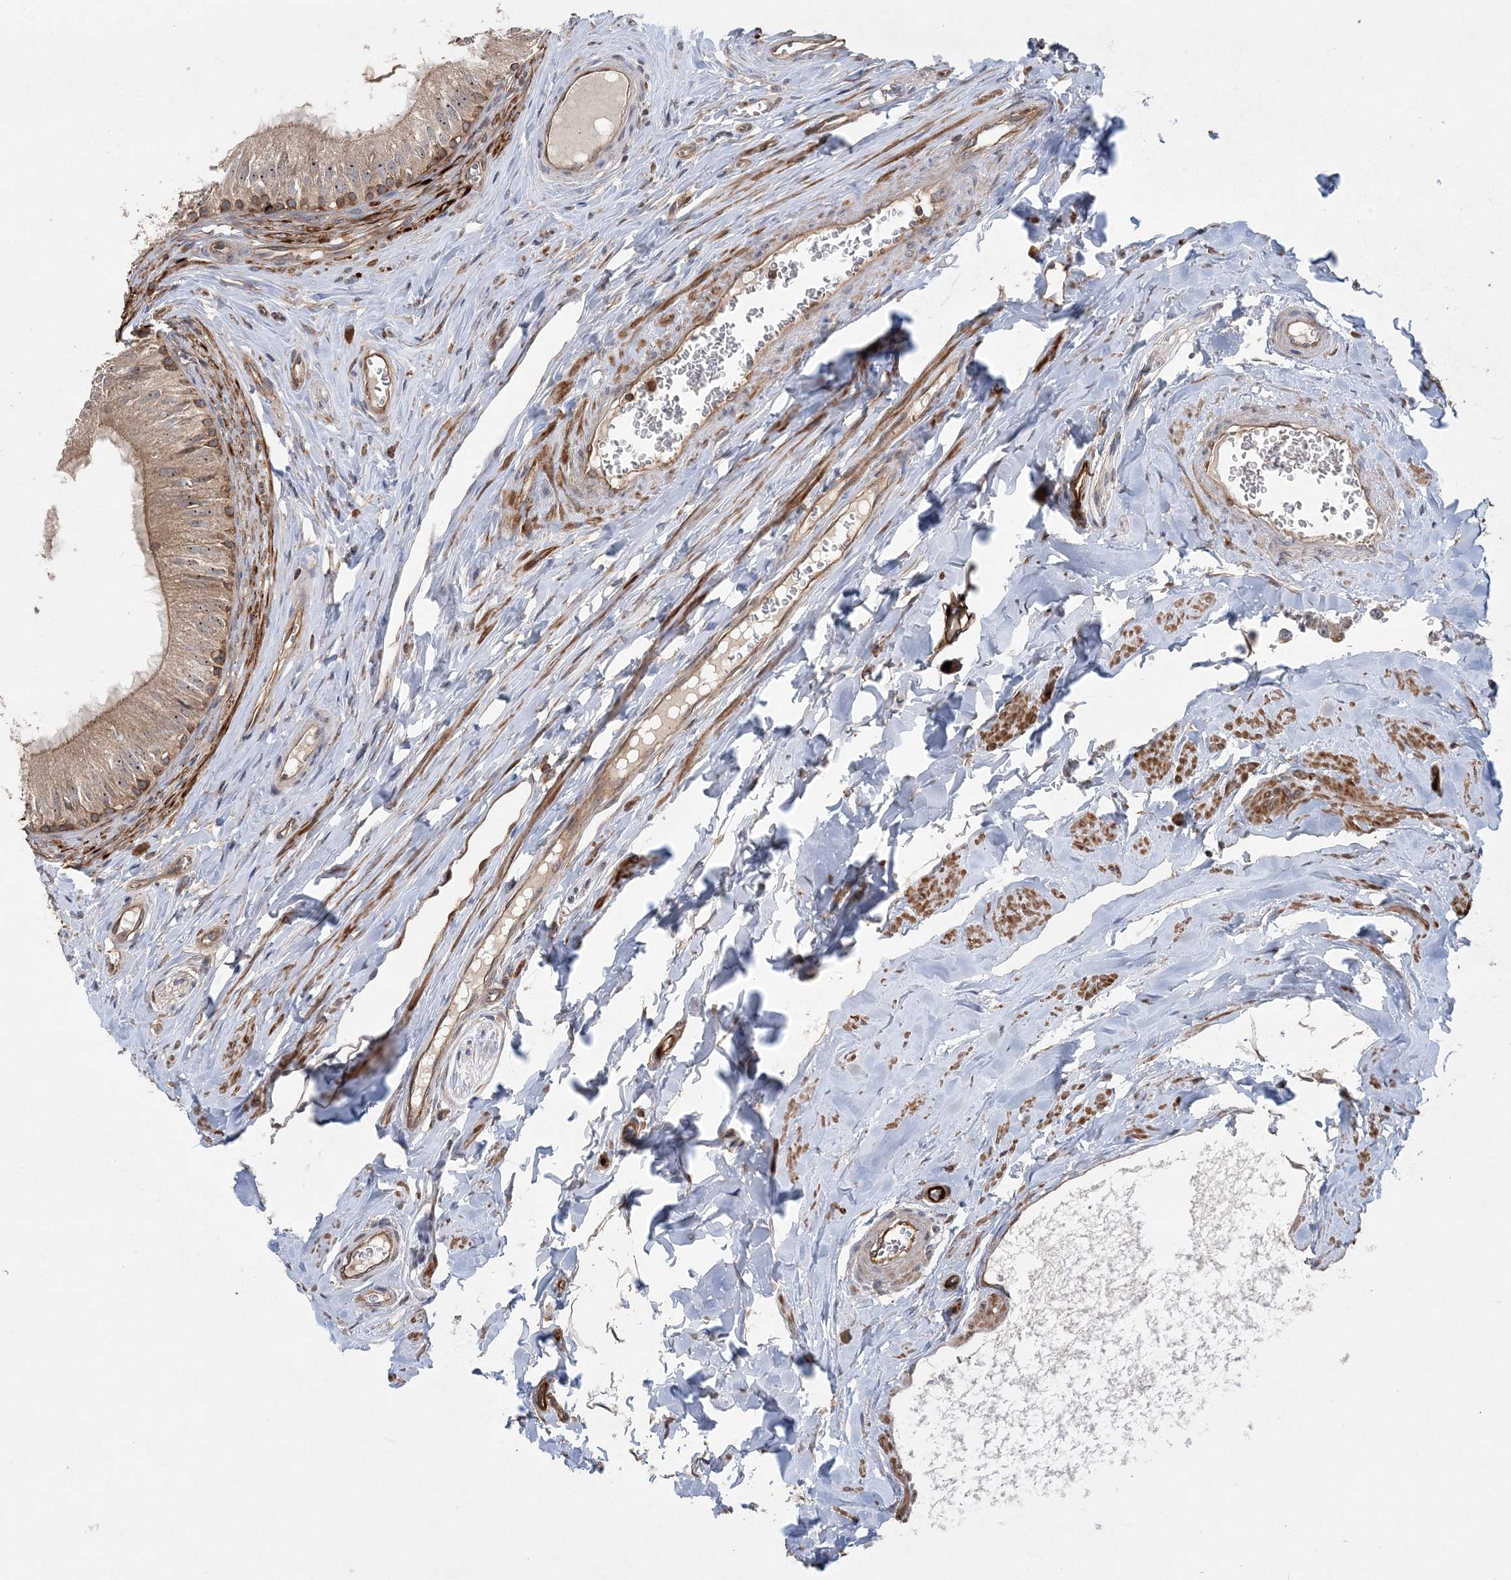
{"staining": {"intensity": "moderate", "quantity": ">75%", "location": "cytoplasmic/membranous"}, "tissue": "epididymis", "cell_type": "Glandular cells", "image_type": "normal", "snomed": [{"axis": "morphology", "description": "Normal tissue, NOS"}, {"axis": "topography", "description": "Epididymis"}], "caption": "High-power microscopy captured an IHC histopathology image of normal epididymis, revealing moderate cytoplasmic/membranous staining in approximately >75% of glandular cells.", "gene": "ACAP2", "patient": {"sex": "male", "age": 46}}